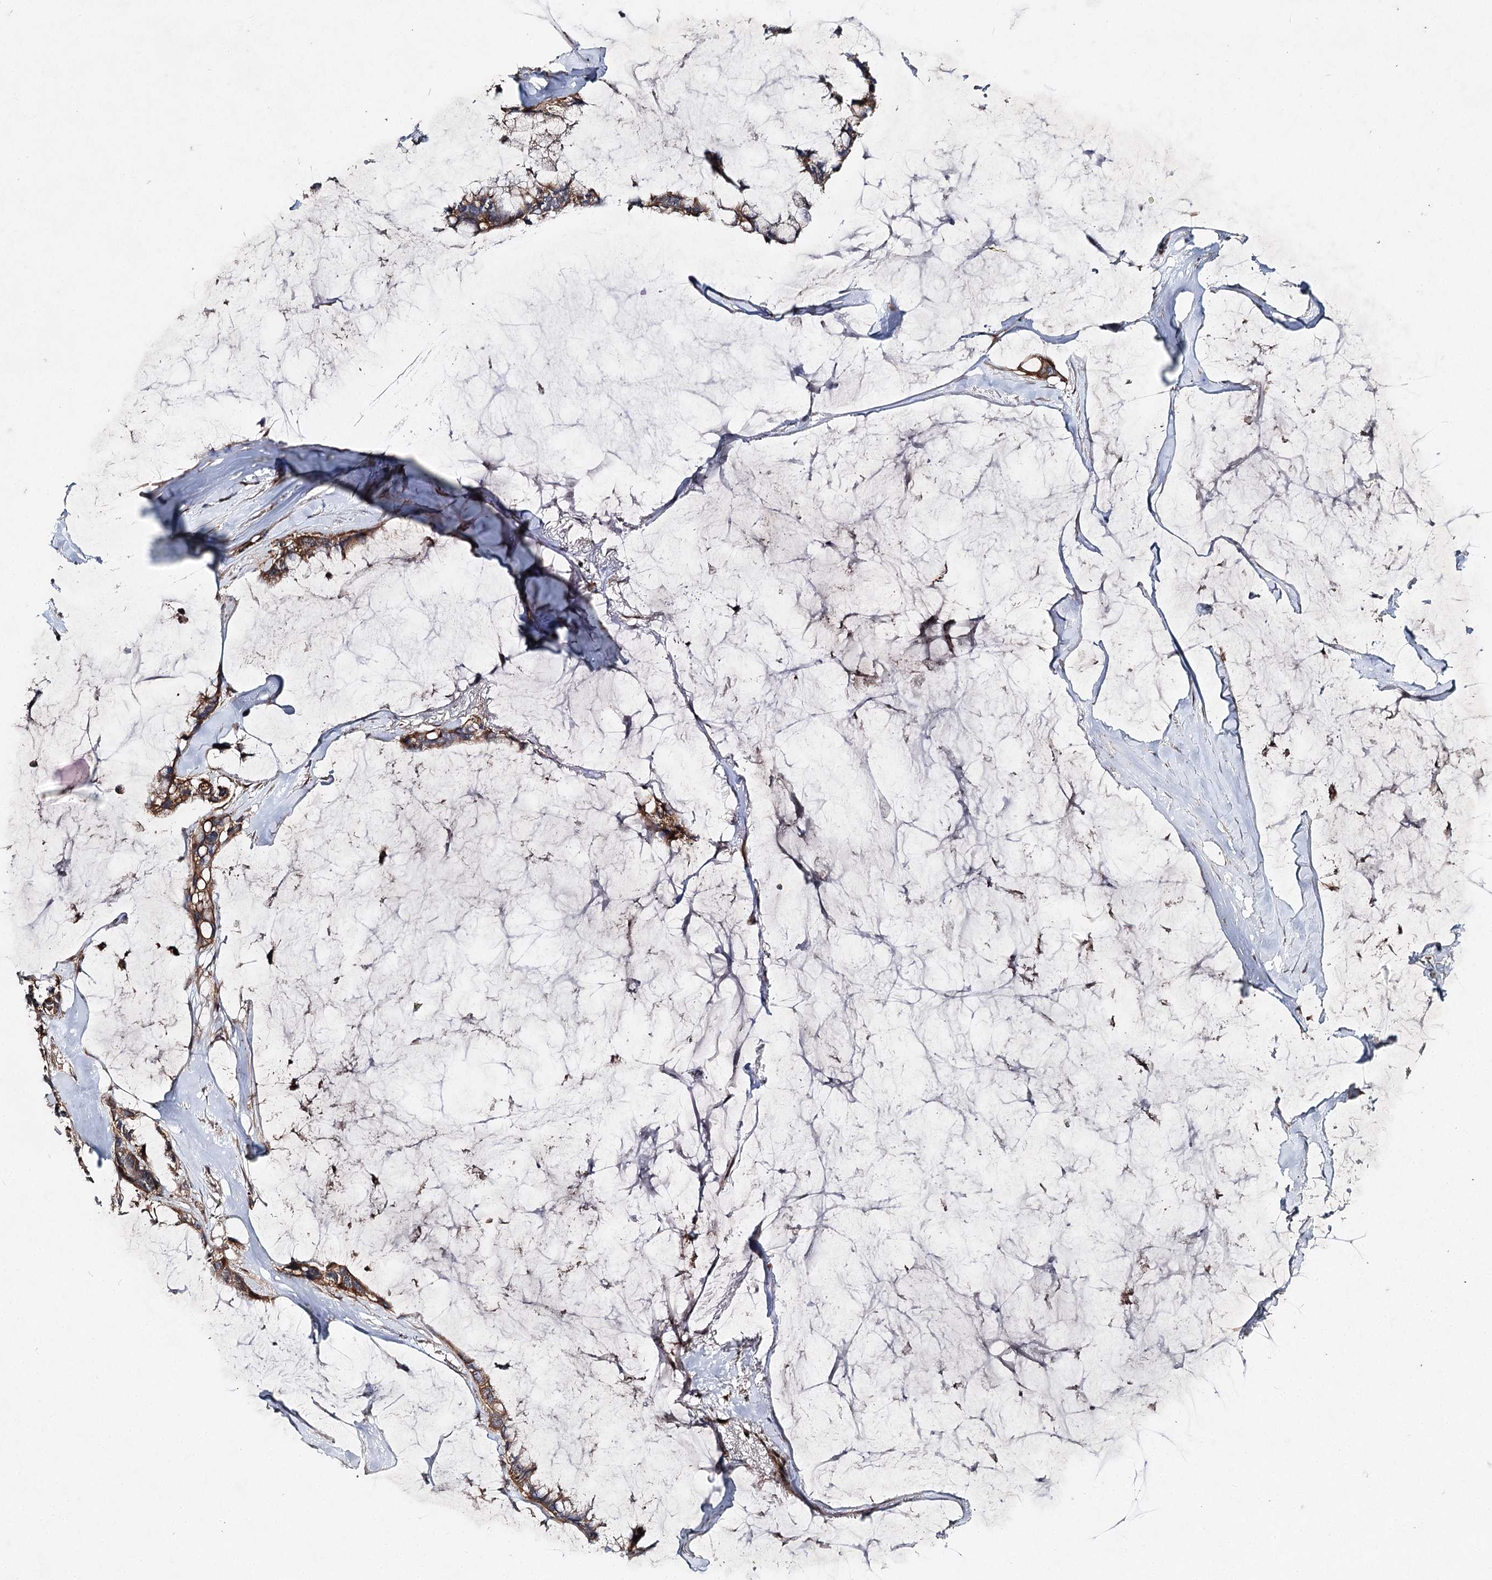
{"staining": {"intensity": "strong", "quantity": ">75%", "location": "cytoplasmic/membranous"}, "tissue": "ovarian cancer", "cell_type": "Tumor cells", "image_type": "cancer", "snomed": [{"axis": "morphology", "description": "Cystadenocarcinoma, mucinous, NOS"}, {"axis": "topography", "description": "Ovary"}], "caption": "Strong cytoplasmic/membranous staining for a protein is seen in about >75% of tumor cells of ovarian cancer using immunohistochemistry (IHC).", "gene": "MSANTD2", "patient": {"sex": "female", "age": 39}}